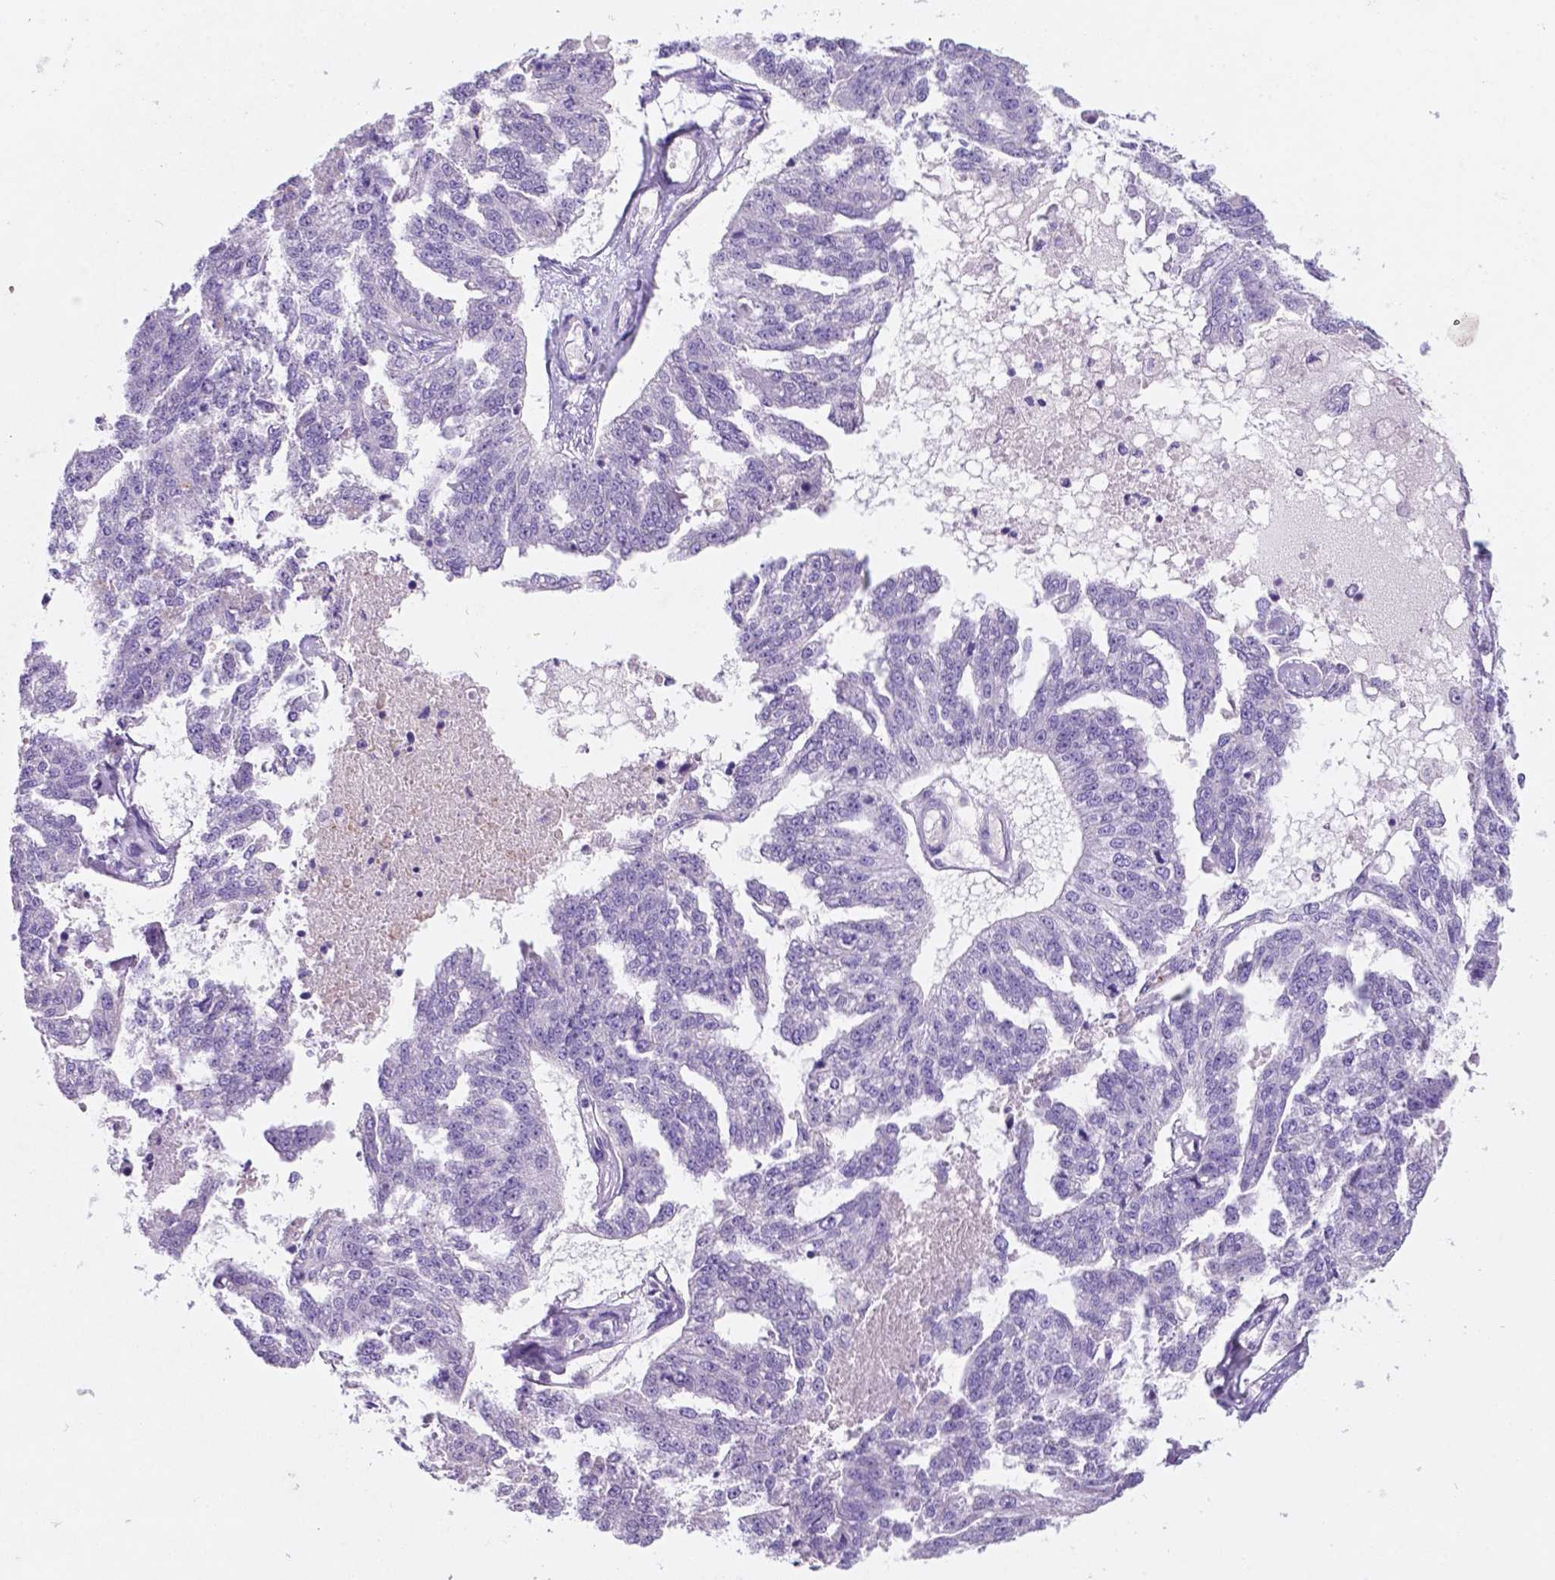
{"staining": {"intensity": "negative", "quantity": "none", "location": "none"}, "tissue": "ovarian cancer", "cell_type": "Tumor cells", "image_type": "cancer", "snomed": [{"axis": "morphology", "description": "Cystadenocarcinoma, serous, NOS"}, {"axis": "topography", "description": "Ovary"}], "caption": "This is a micrograph of immunohistochemistry (IHC) staining of ovarian cancer, which shows no expression in tumor cells.", "gene": "EBLN2", "patient": {"sex": "female", "age": 58}}